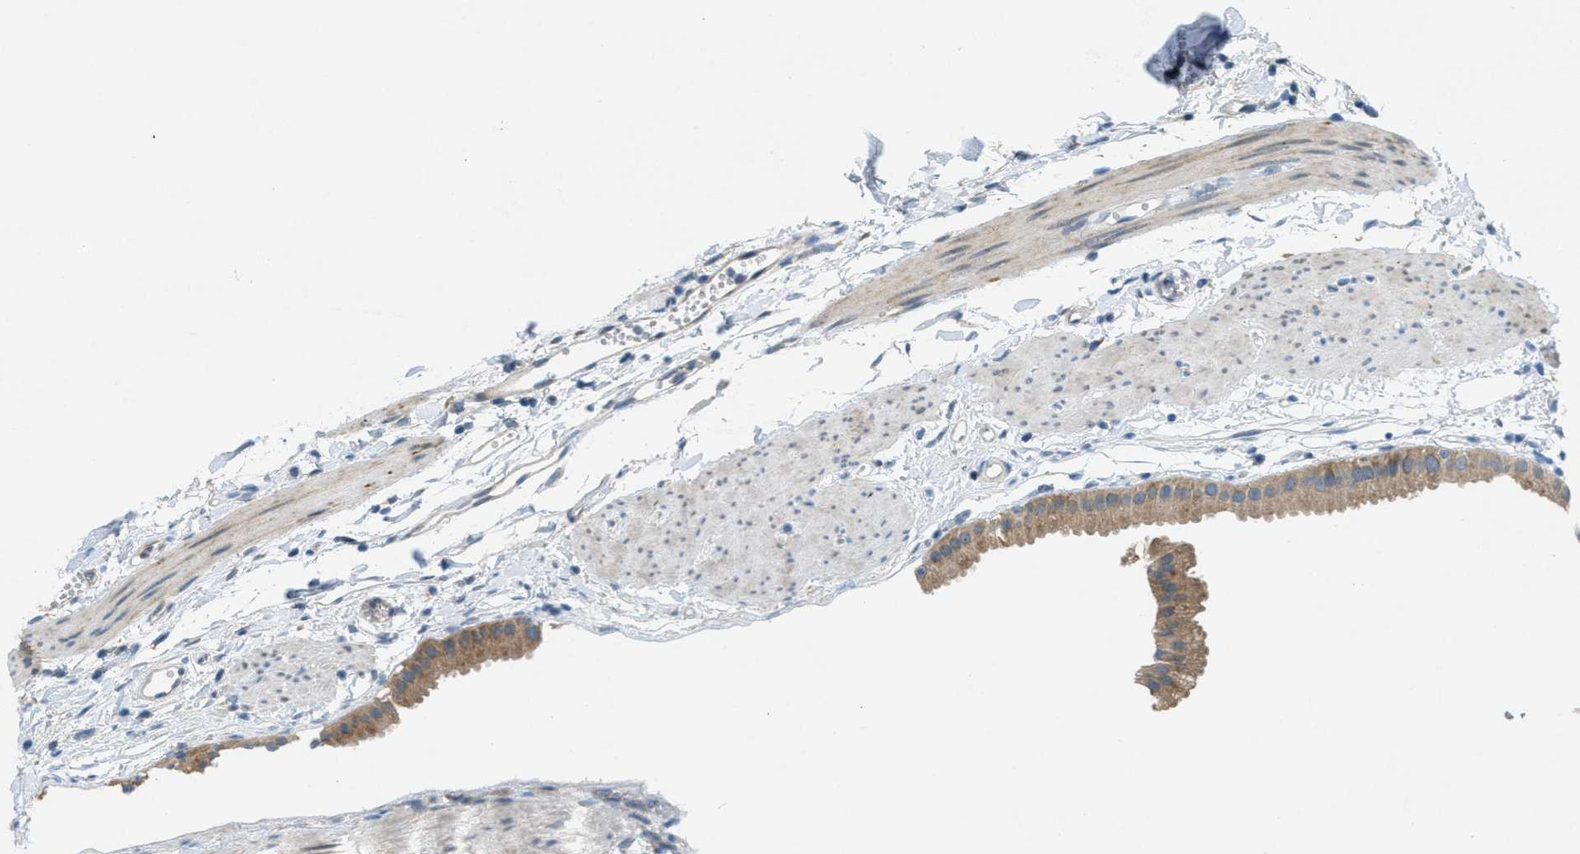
{"staining": {"intensity": "moderate", "quantity": "25%-75%", "location": "cytoplasmic/membranous"}, "tissue": "gallbladder", "cell_type": "Glandular cells", "image_type": "normal", "snomed": [{"axis": "morphology", "description": "Normal tissue, NOS"}, {"axis": "topography", "description": "Gallbladder"}], "caption": "Benign gallbladder demonstrates moderate cytoplasmic/membranous positivity in about 25%-75% of glandular cells Using DAB (brown) and hematoxylin (blue) stains, captured at high magnification using brightfield microscopy..", "gene": "SIGMAR1", "patient": {"sex": "female", "age": 64}}